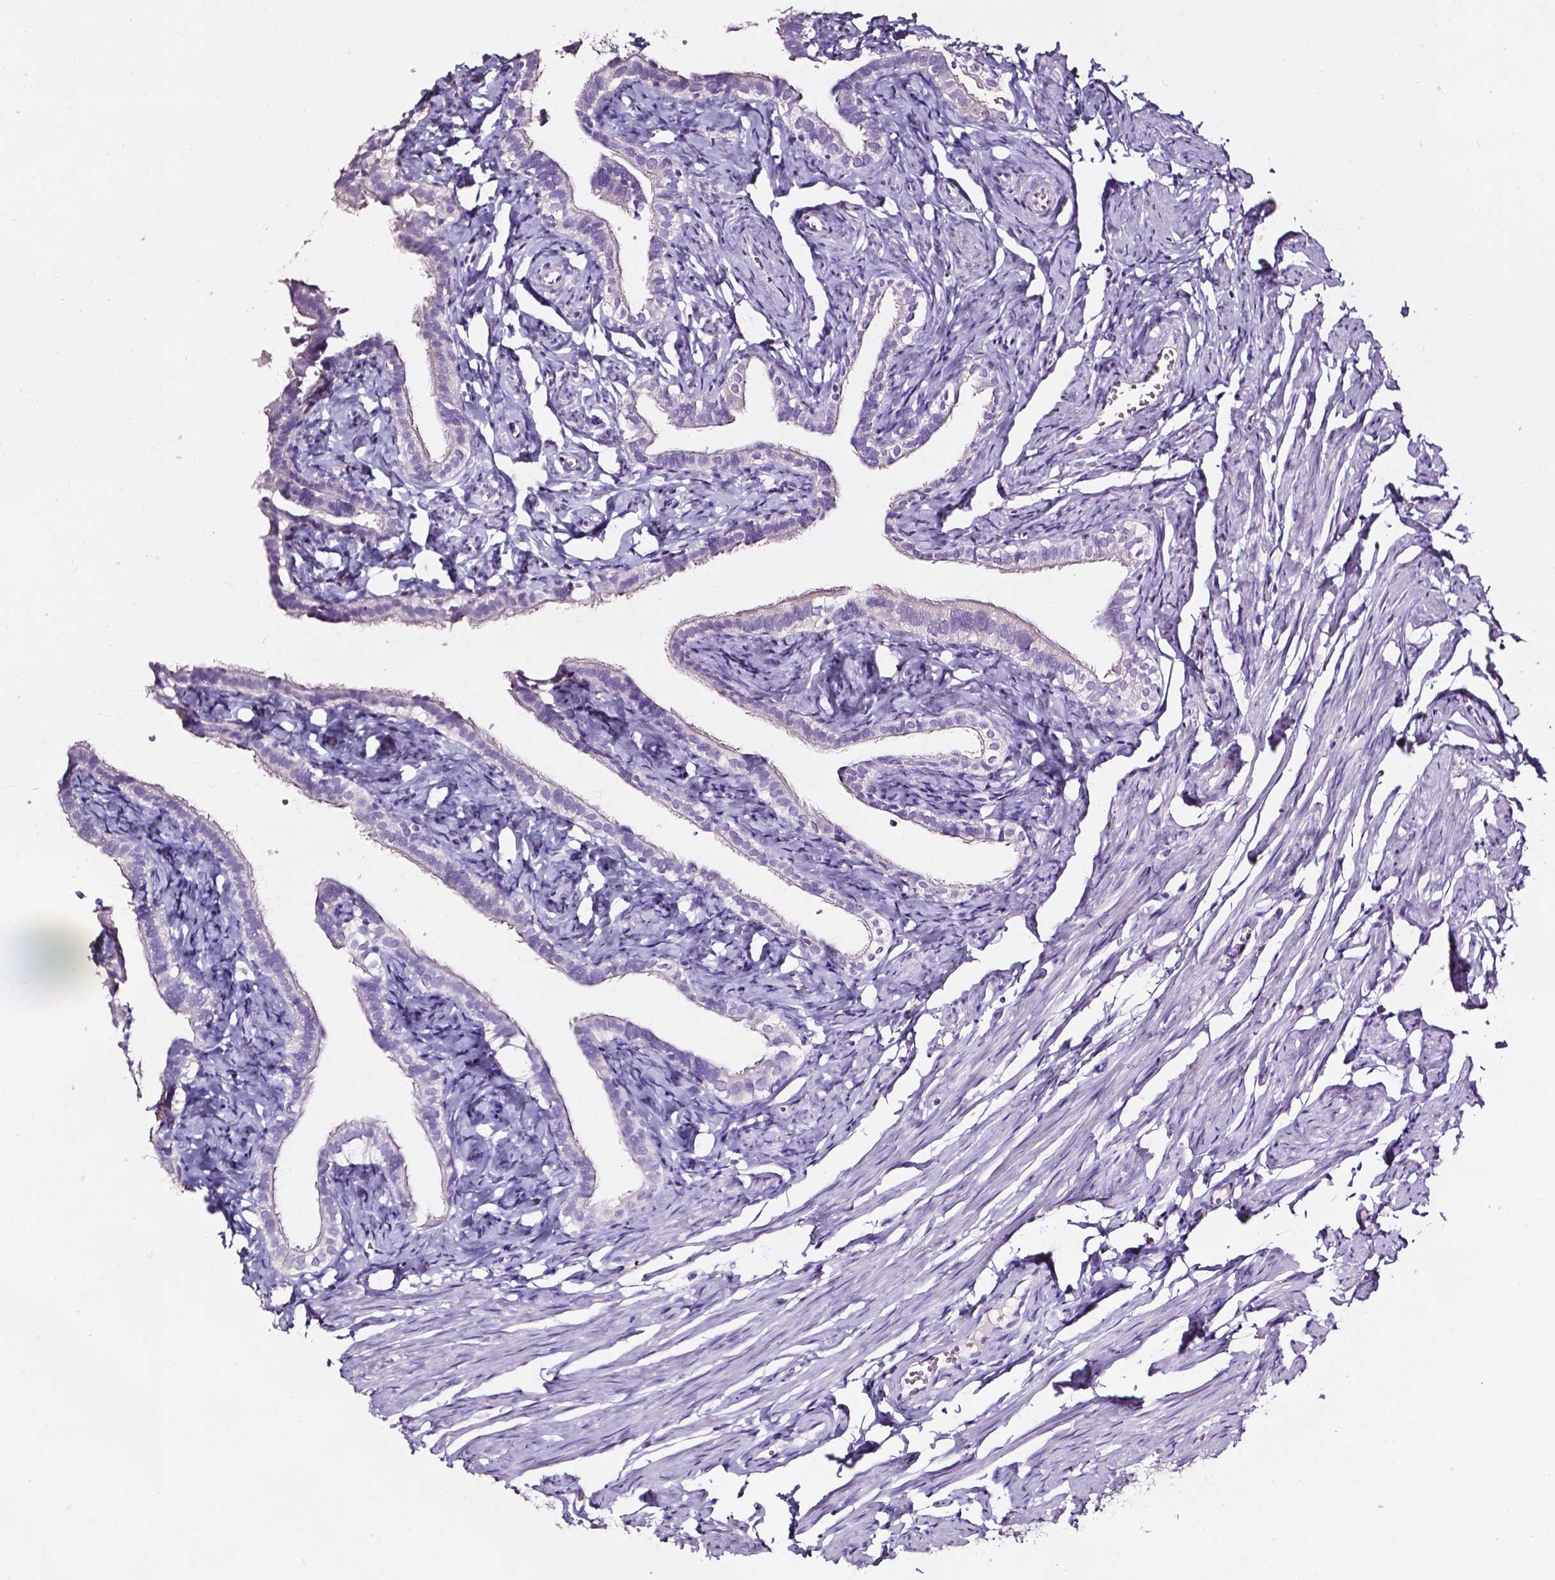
{"staining": {"intensity": "negative", "quantity": "none", "location": "none"}, "tissue": "fallopian tube", "cell_type": "Glandular cells", "image_type": "normal", "snomed": [{"axis": "morphology", "description": "Normal tissue, NOS"}, {"axis": "topography", "description": "Fallopian tube"}], "caption": "The micrograph shows no staining of glandular cells in benign fallopian tube.", "gene": "AKR1B10", "patient": {"sex": "female", "age": 41}}